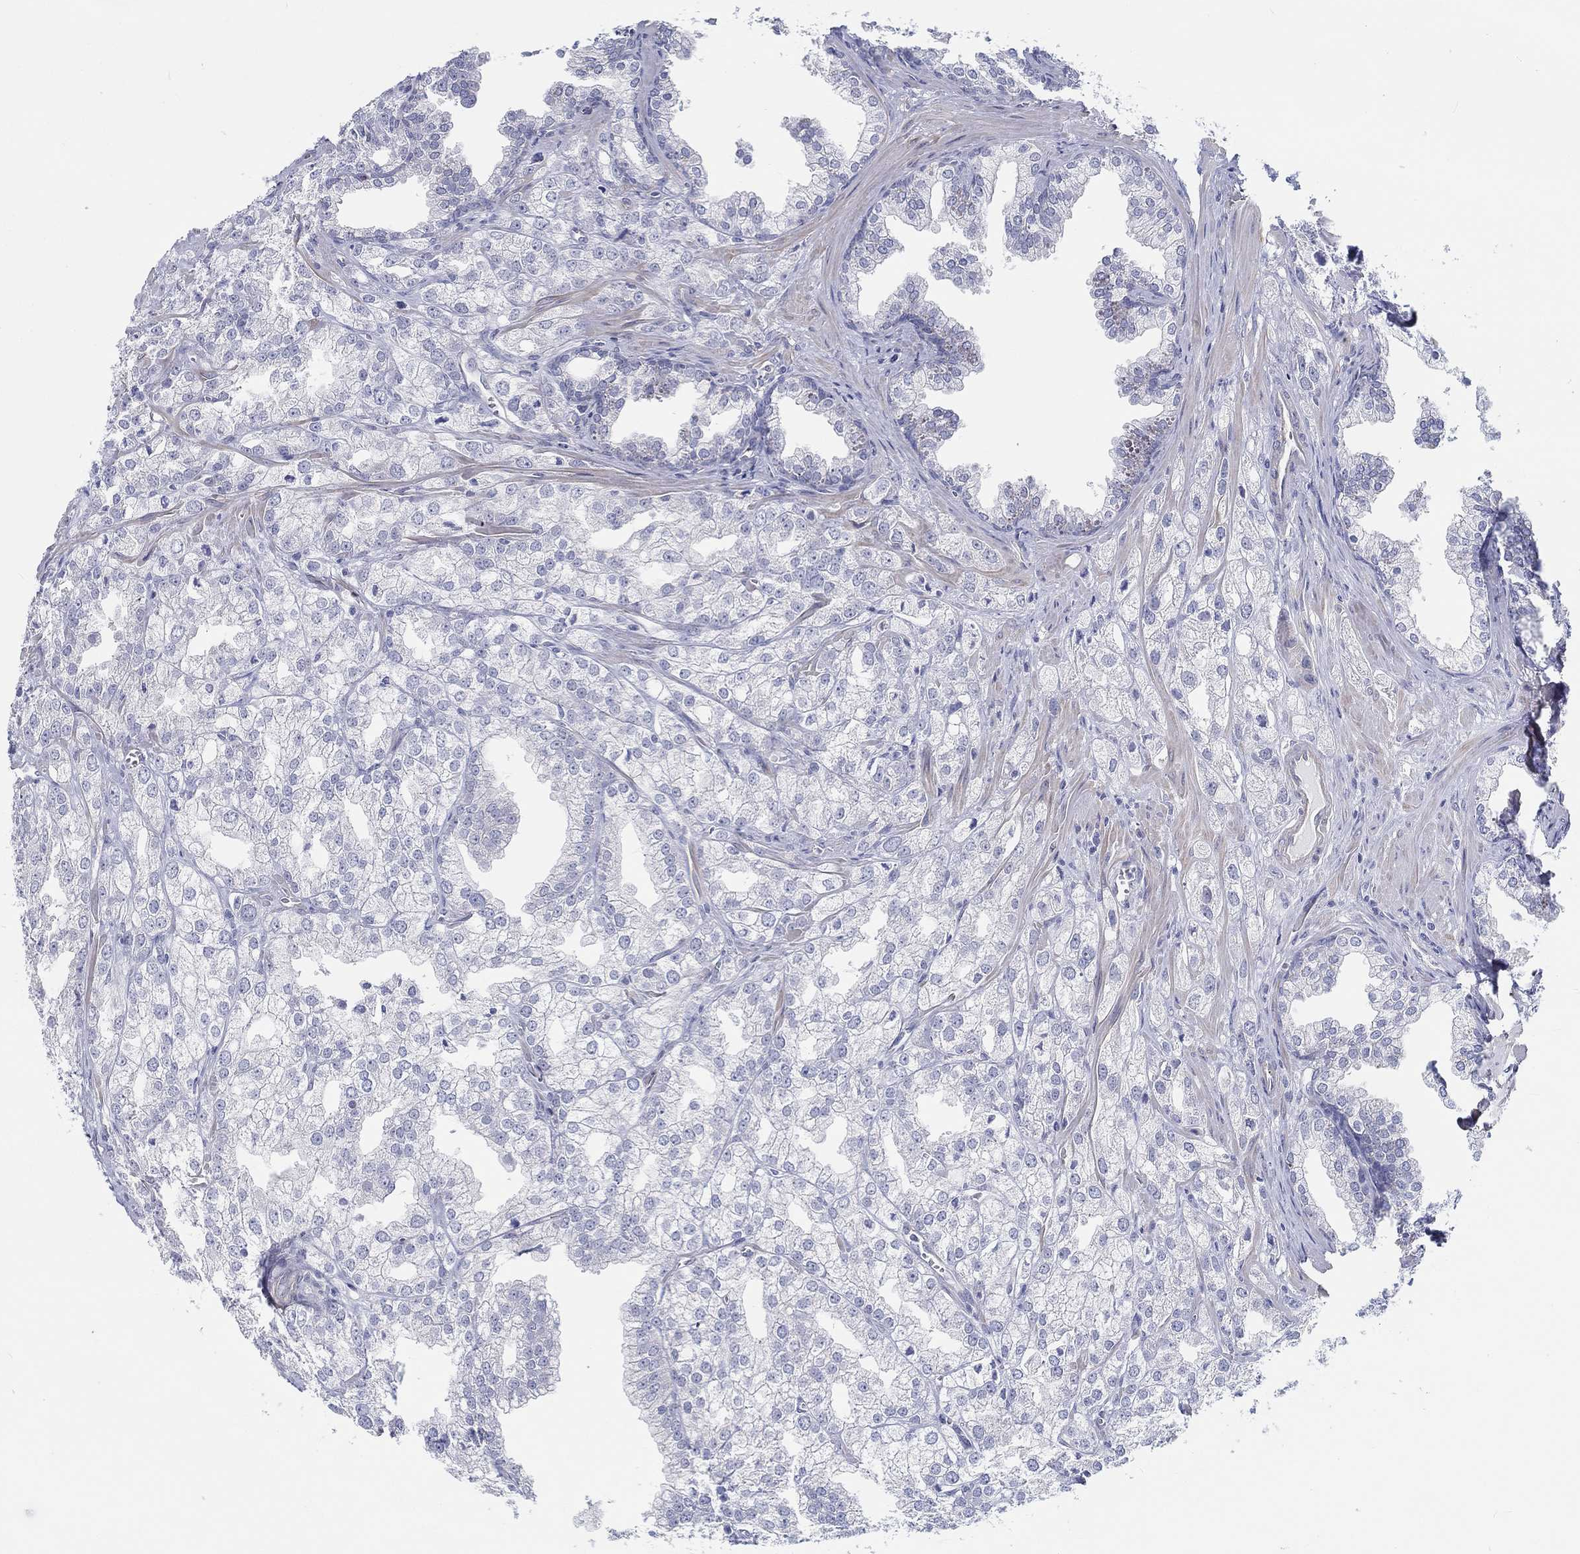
{"staining": {"intensity": "negative", "quantity": "none", "location": "none"}, "tissue": "prostate cancer", "cell_type": "Tumor cells", "image_type": "cancer", "snomed": [{"axis": "morphology", "description": "Adenocarcinoma, NOS"}, {"axis": "topography", "description": "Prostate"}], "caption": "Immunohistochemistry micrograph of human prostate cancer stained for a protein (brown), which displays no positivity in tumor cells. Brightfield microscopy of immunohistochemistry stained with DAB (3,3'-diaminobenzidine) (brown) and hematoxylin (blue), captured at high magnification.", "gene": "CRYGD", "patient": {"sex": "male", "age": 70}}